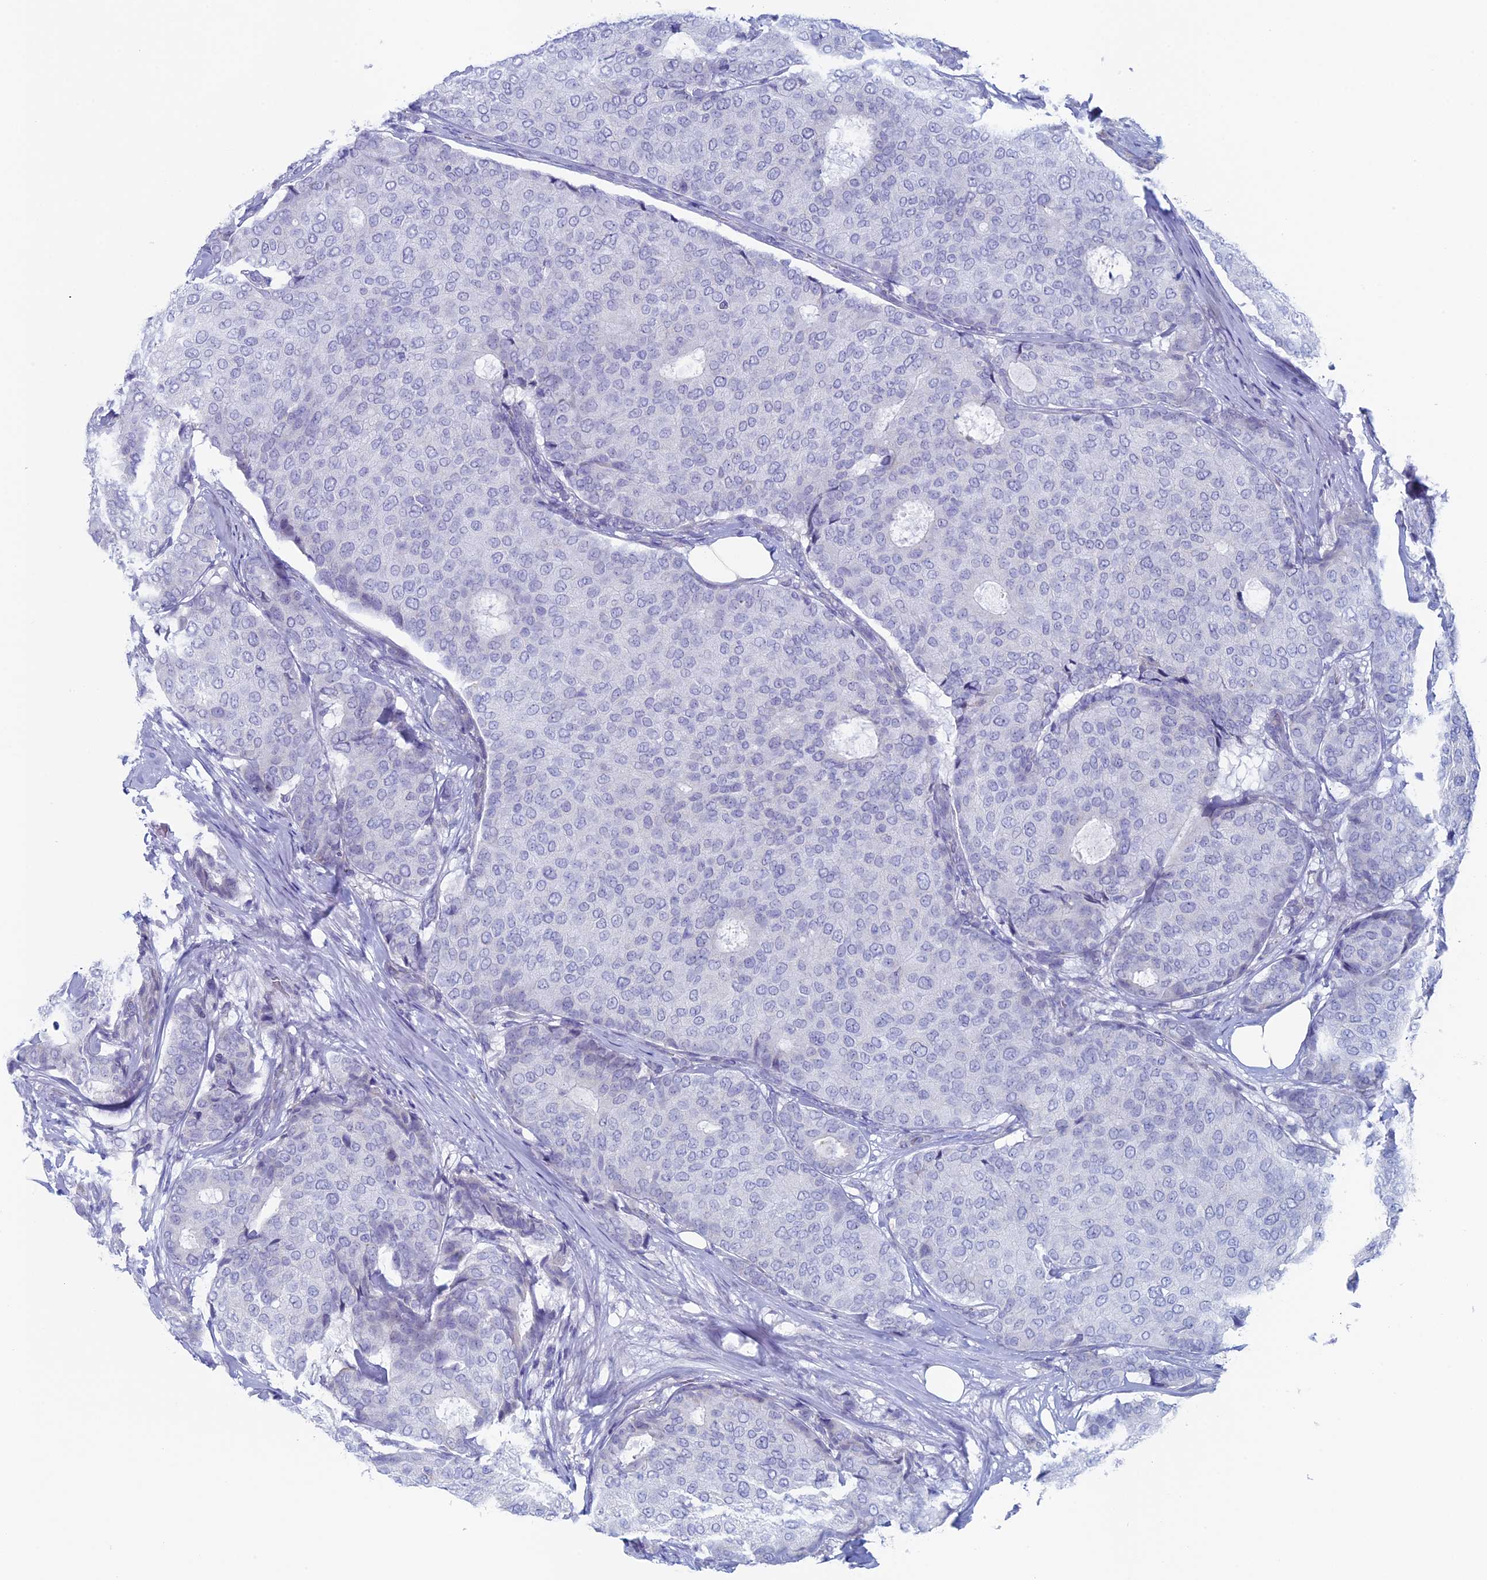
{"staining": {"intensity": "negative", "quantity": "none", "location": "none"}, "tissue": "breast cancer", "cell_type": "Tumor cells", "image_type": "cancer", "snomed": [{"axis": "morphology", "description": "Duct carcinoma"}, {"axis": "topography", "description": "Breast"}], "caption": "A histopathology image of invasive ductal carcinoma (breast) stained for a protein reveals no brown staining in tumor cells.", "gene": "MAGEB6", "patient": {"sex": "female", "age": 75}}